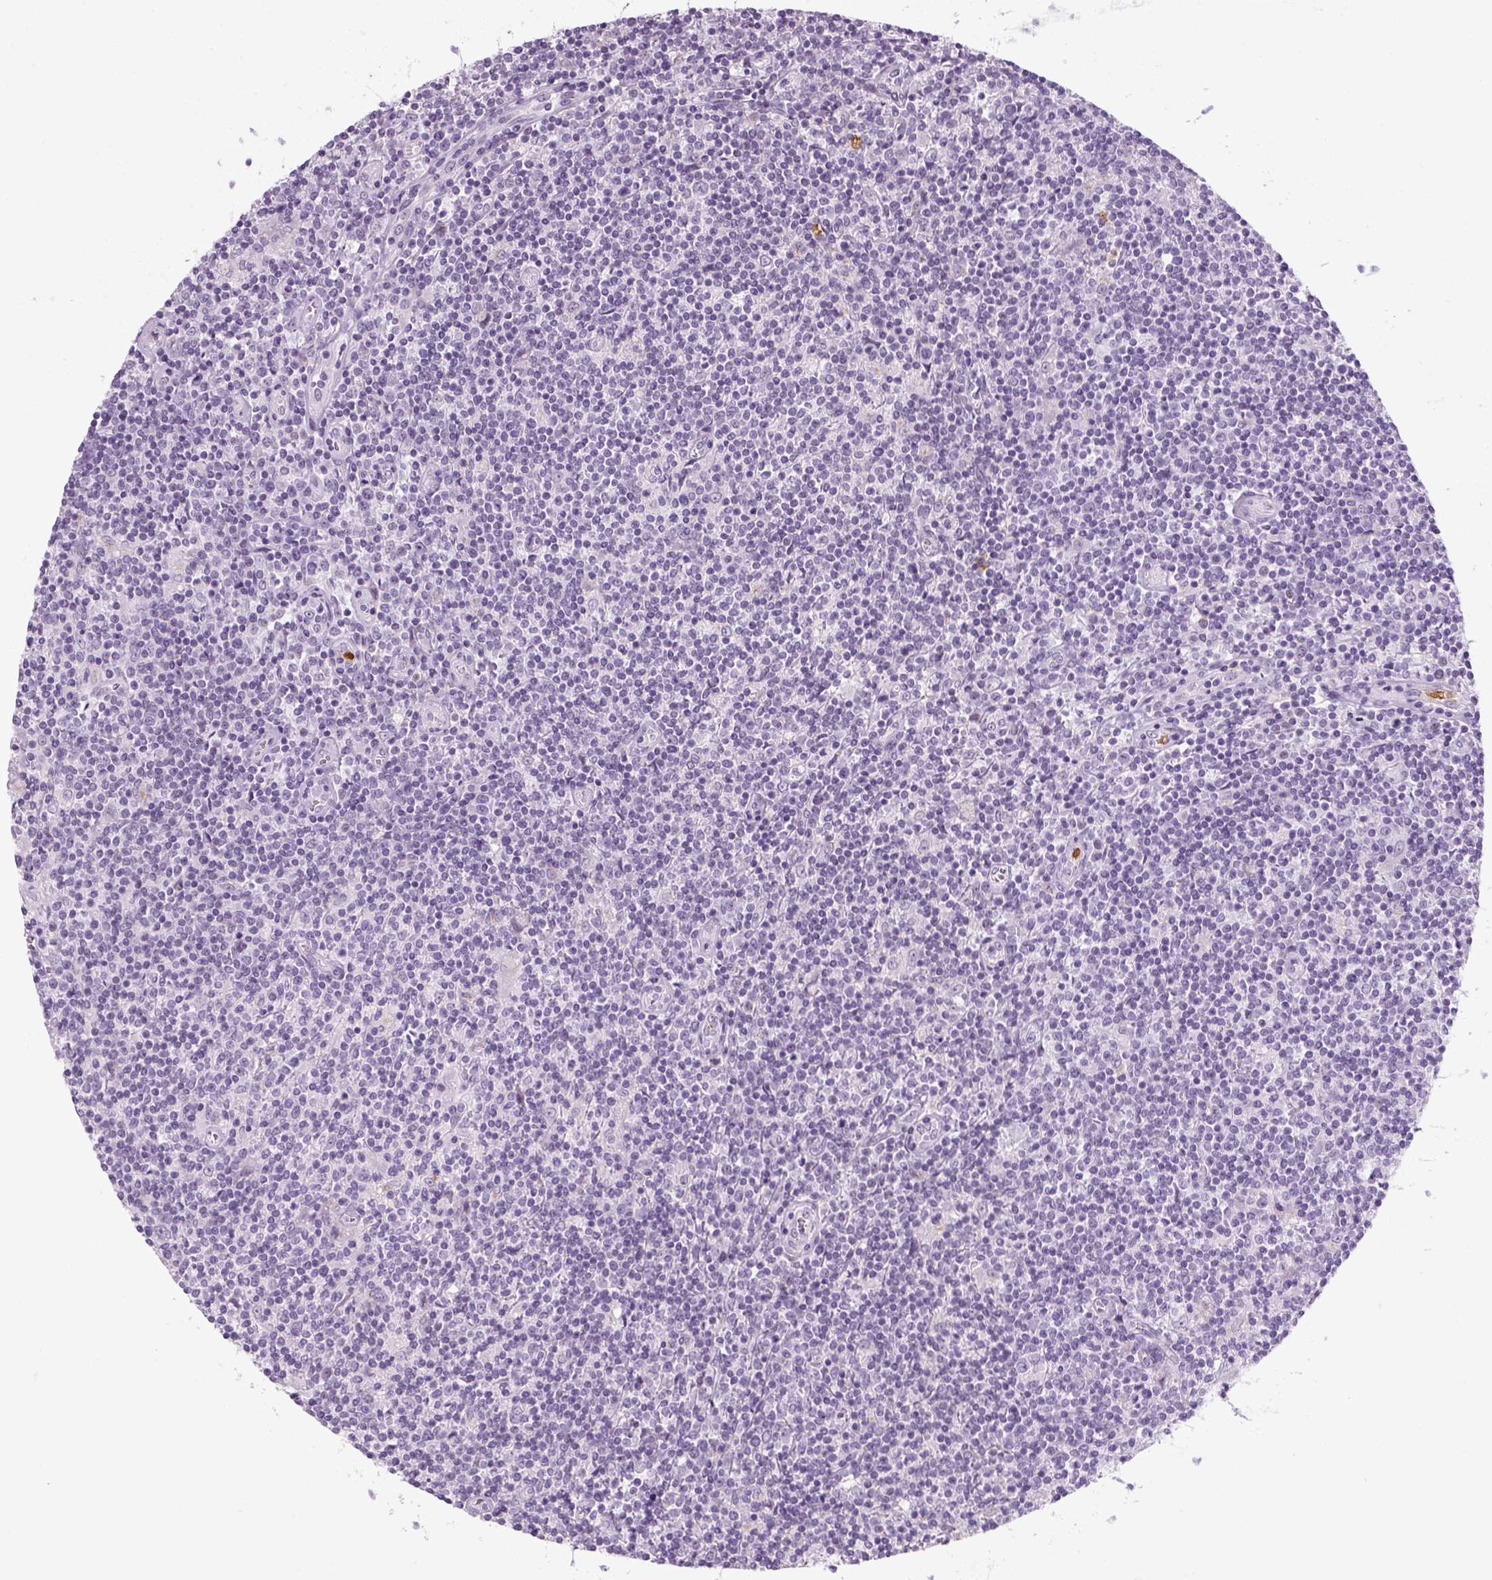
{"staining": {"intensity": "negative", "quantity": "none", "location": "none"}, "tissue": "lymphoma", "cell_type": "Tumor cells", "image_type": "cancer", "snomed": [{"axis": "morphology", "description": "Hodgkin's disease, NOS"}, {"axis": "topography", "description": "Lymph node"}], "caption": "High power microscopy micrograph of an immunohistochemistry (IHC) histopathology image of Hodgkin's disease, revealing no significant positivity in tumor cells.", "gene": "IL4", "patient": {"sex": "male", "age": 40}}